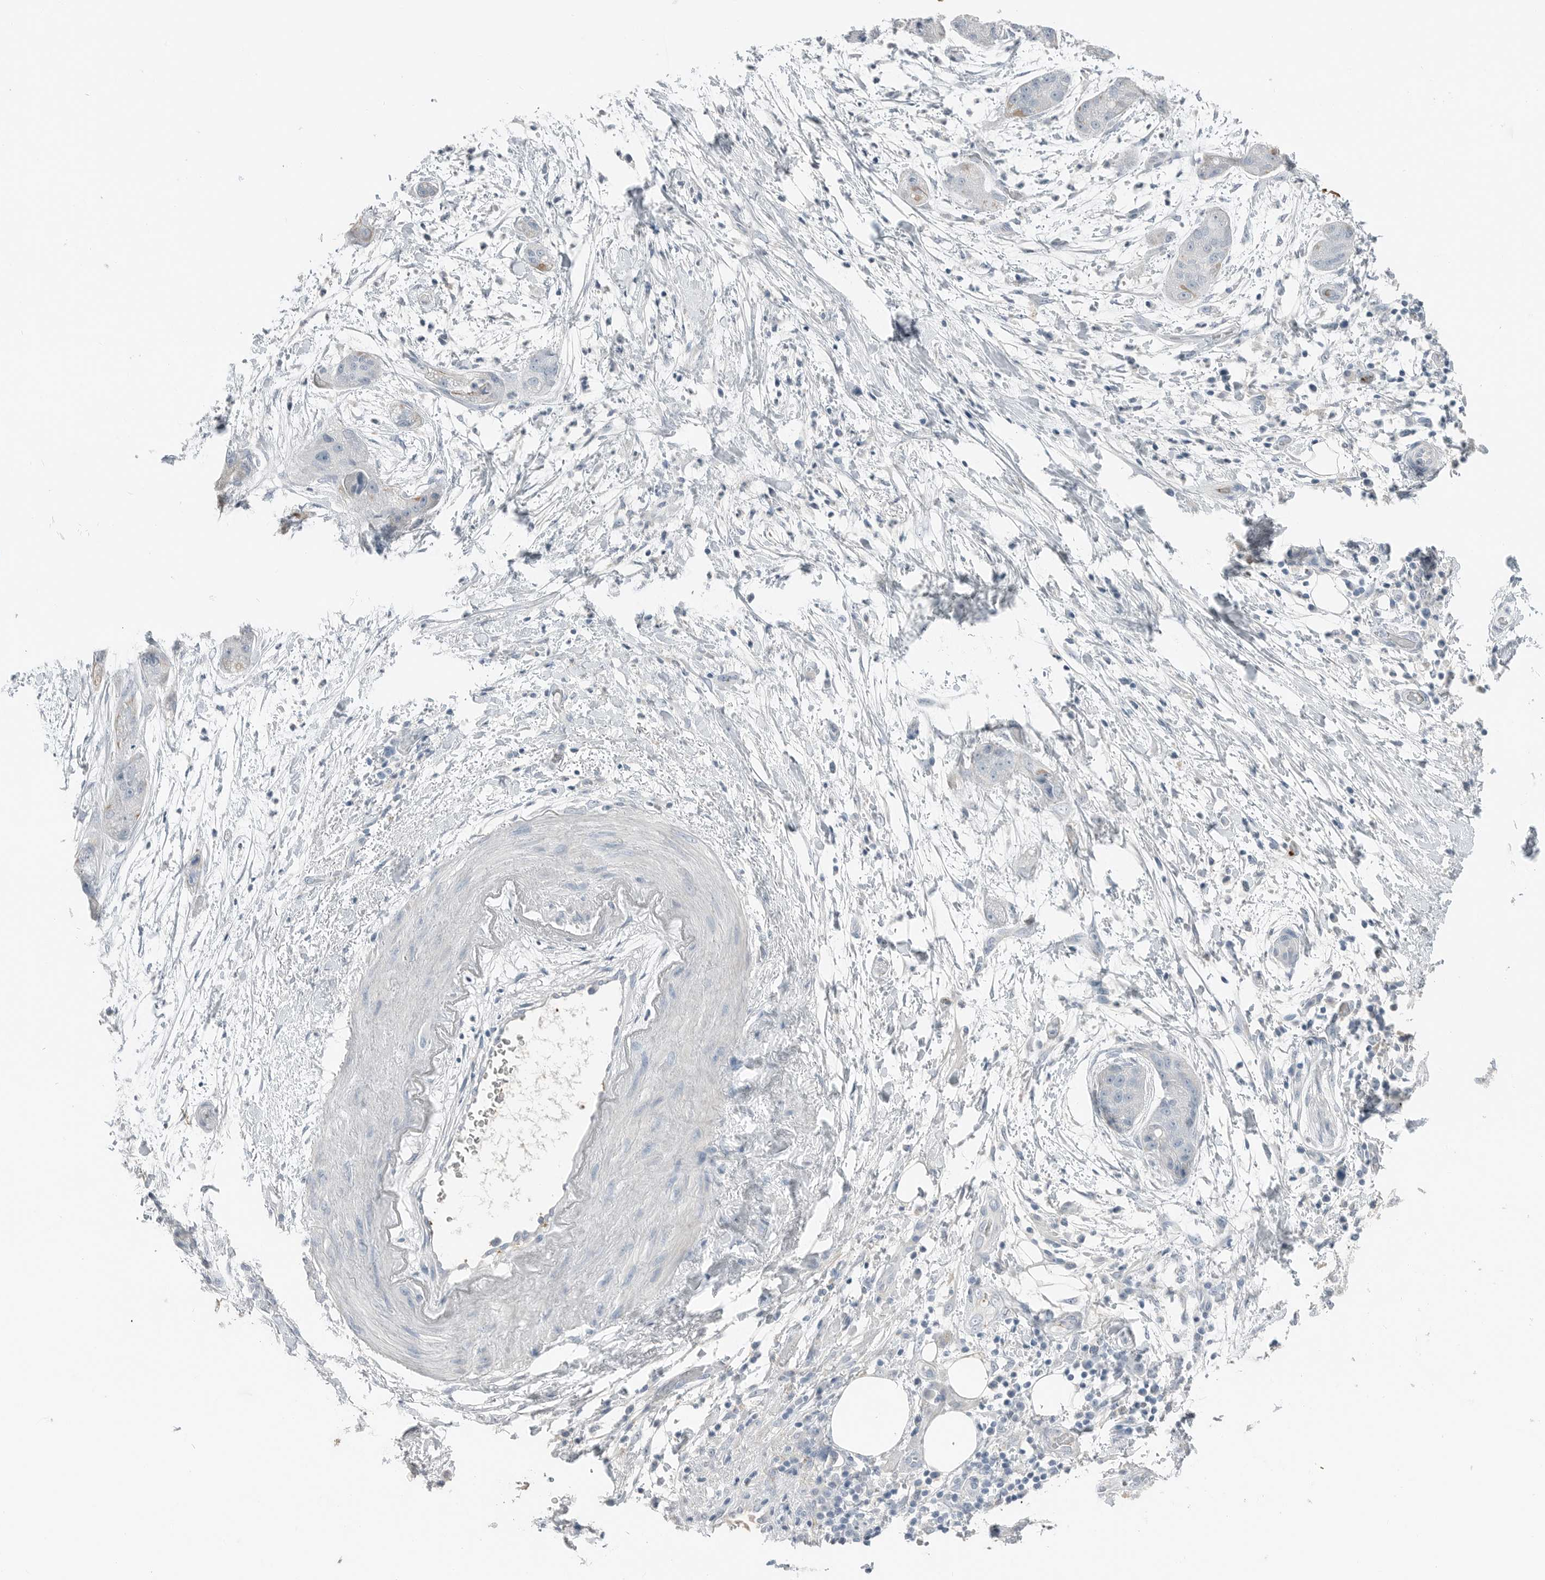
{"staining": {"intensity": "negative", "quantity": "none", "location": "none"}, "tissue": "pancreatic cancer", "cell_type": "Tumor cells", "image_type": "cancer", "snomed": [{"axis": "morphology", "description": "Adenocarcinoma, NOS"}, {"axis": "topography", "description": "Pancreas"}], "caption": "The immunohistochemistry micrograph has no significant expression in tumor cells of pancreatic adenocarcinoma tissue.", "gene": "SERPINB7", "patient": {"sex": "female", "age": 78}}